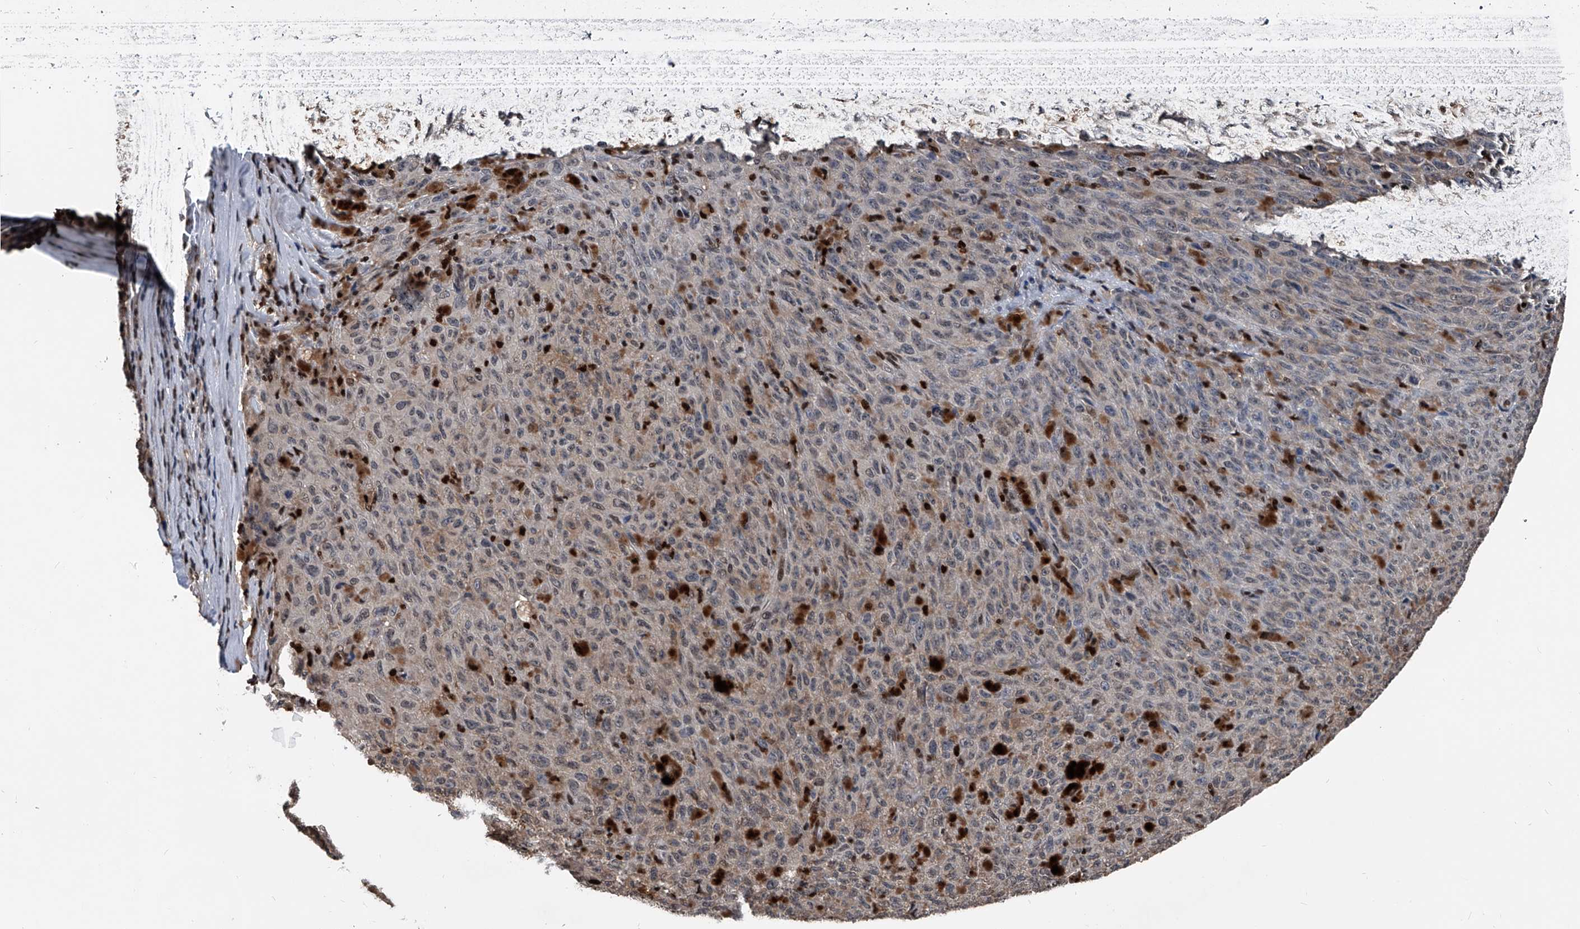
{"staining": {"intensity": "weak", "quantity": "25%-75%", "location": "cytoplasmic/membranous"}, "tissue": "melanoma", "cell_type": "Tumor cells", "image_type": "cancer", "snomed": [{"axis": "morphology", "description": "Malignant melanoma, NOS"}, {"axis": "topography", "description": "Skin"}], "caption": "Immunohistochemistry (IHC) photomicrograph of neoplastic tissue: human malignant melanoma stained using IHC shows low levels of weak protein expression localized specifically in the cytoplasmic/membranous of tumor cells, appearing as a cytoplasmic/membranous brown color.", "gene": "FKBP5", "patient": {"sex": "female", "age": 82}}